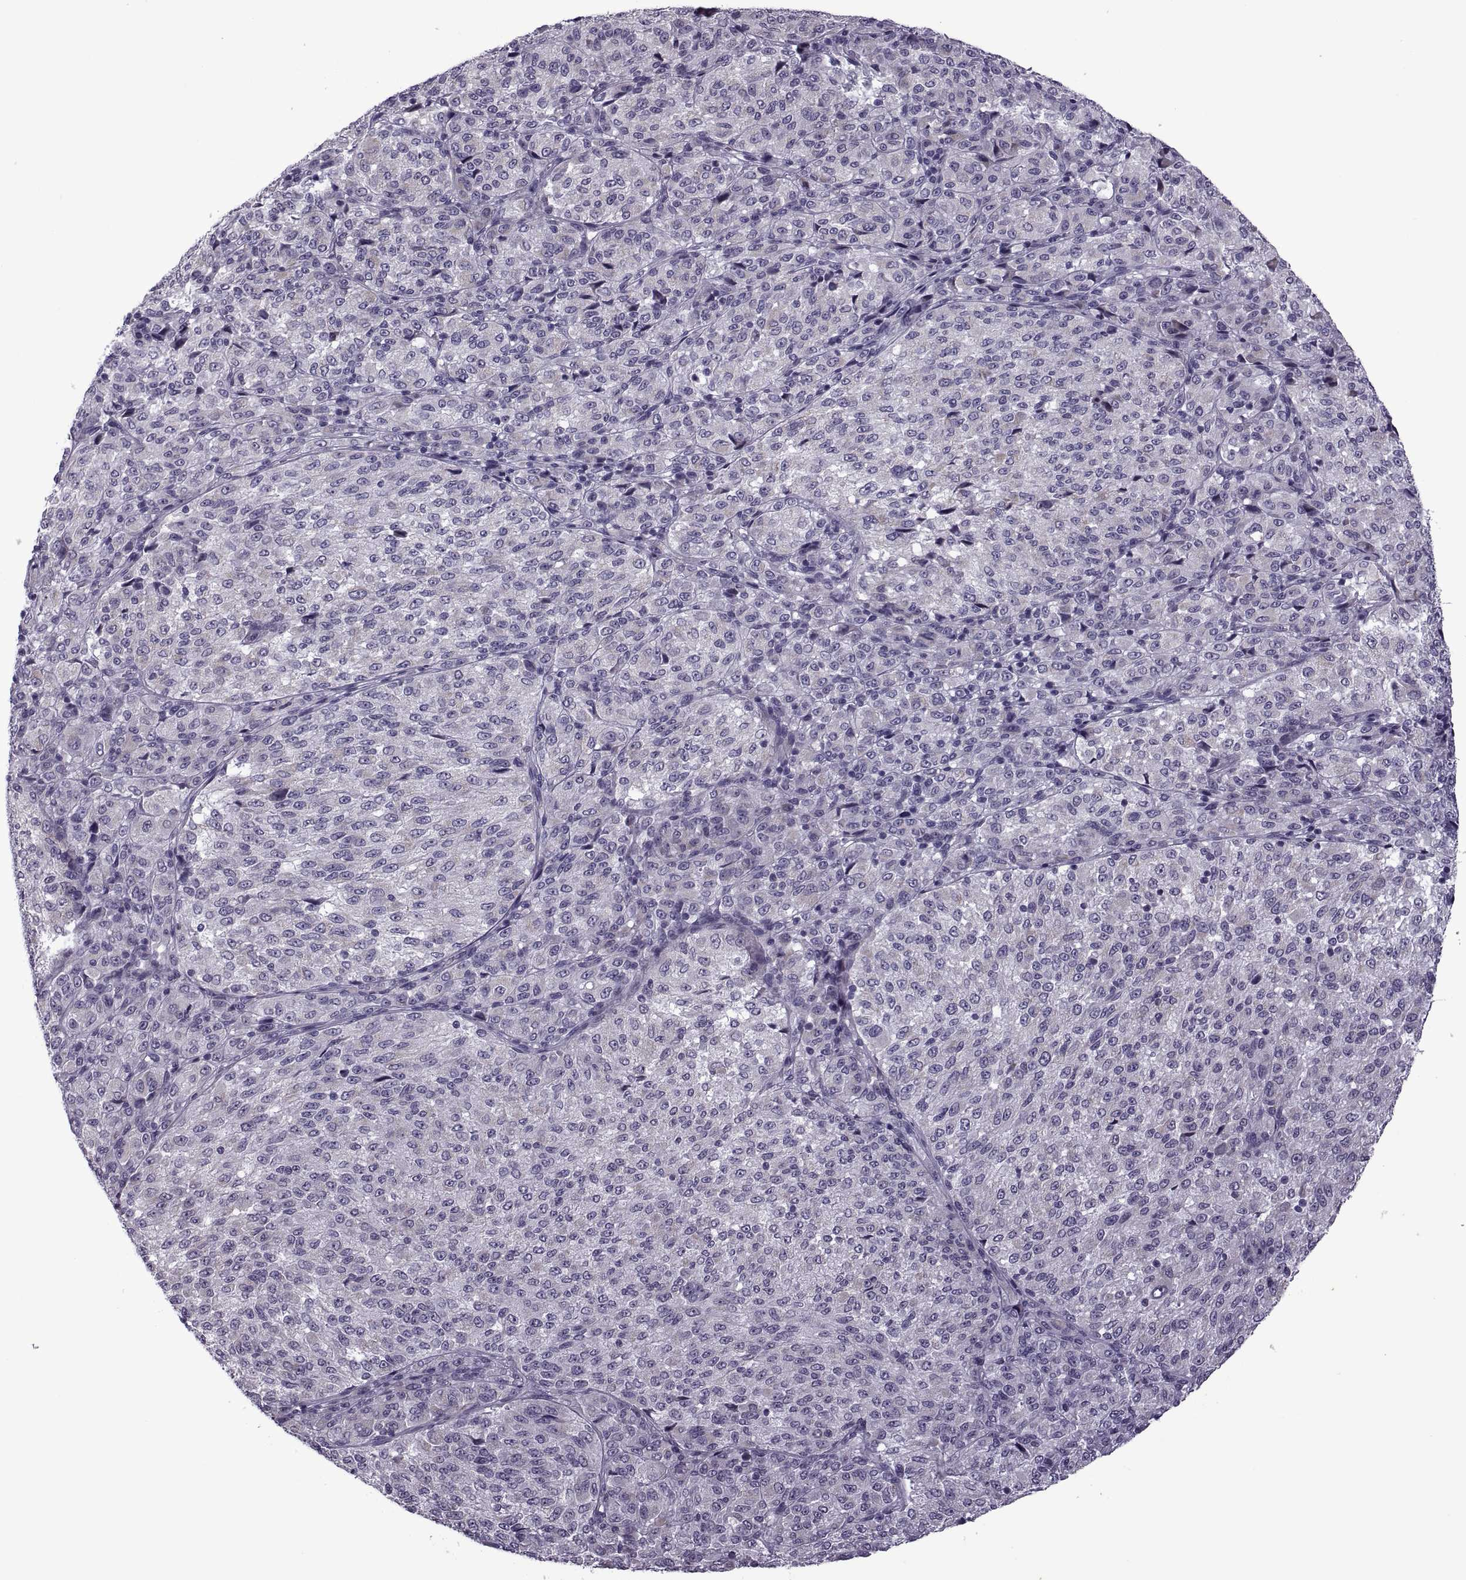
{"staining": {"intensity": "negative", "quantity": "none", "location": "none"}, "tissue": "melanoma", "cell_type": "Tumor cells", "image_type": "cancer", "snomed": [{"axis": "morphology", "description": "Malignant melanoma, Metastatic site"}, {"axis": "topography", "description": "Brain"}], "caption": "A histopathology image of human malignant melanoma (metastatic site) is negative for staining in tumor cells. The staining is performed using DAB (3,3'-diaminobenzidine) brown chromogen with nuclei counter-stained in using hematoxylin.", "gene": "RIPK4", "patient": {"sex": "female", "age": 56}}